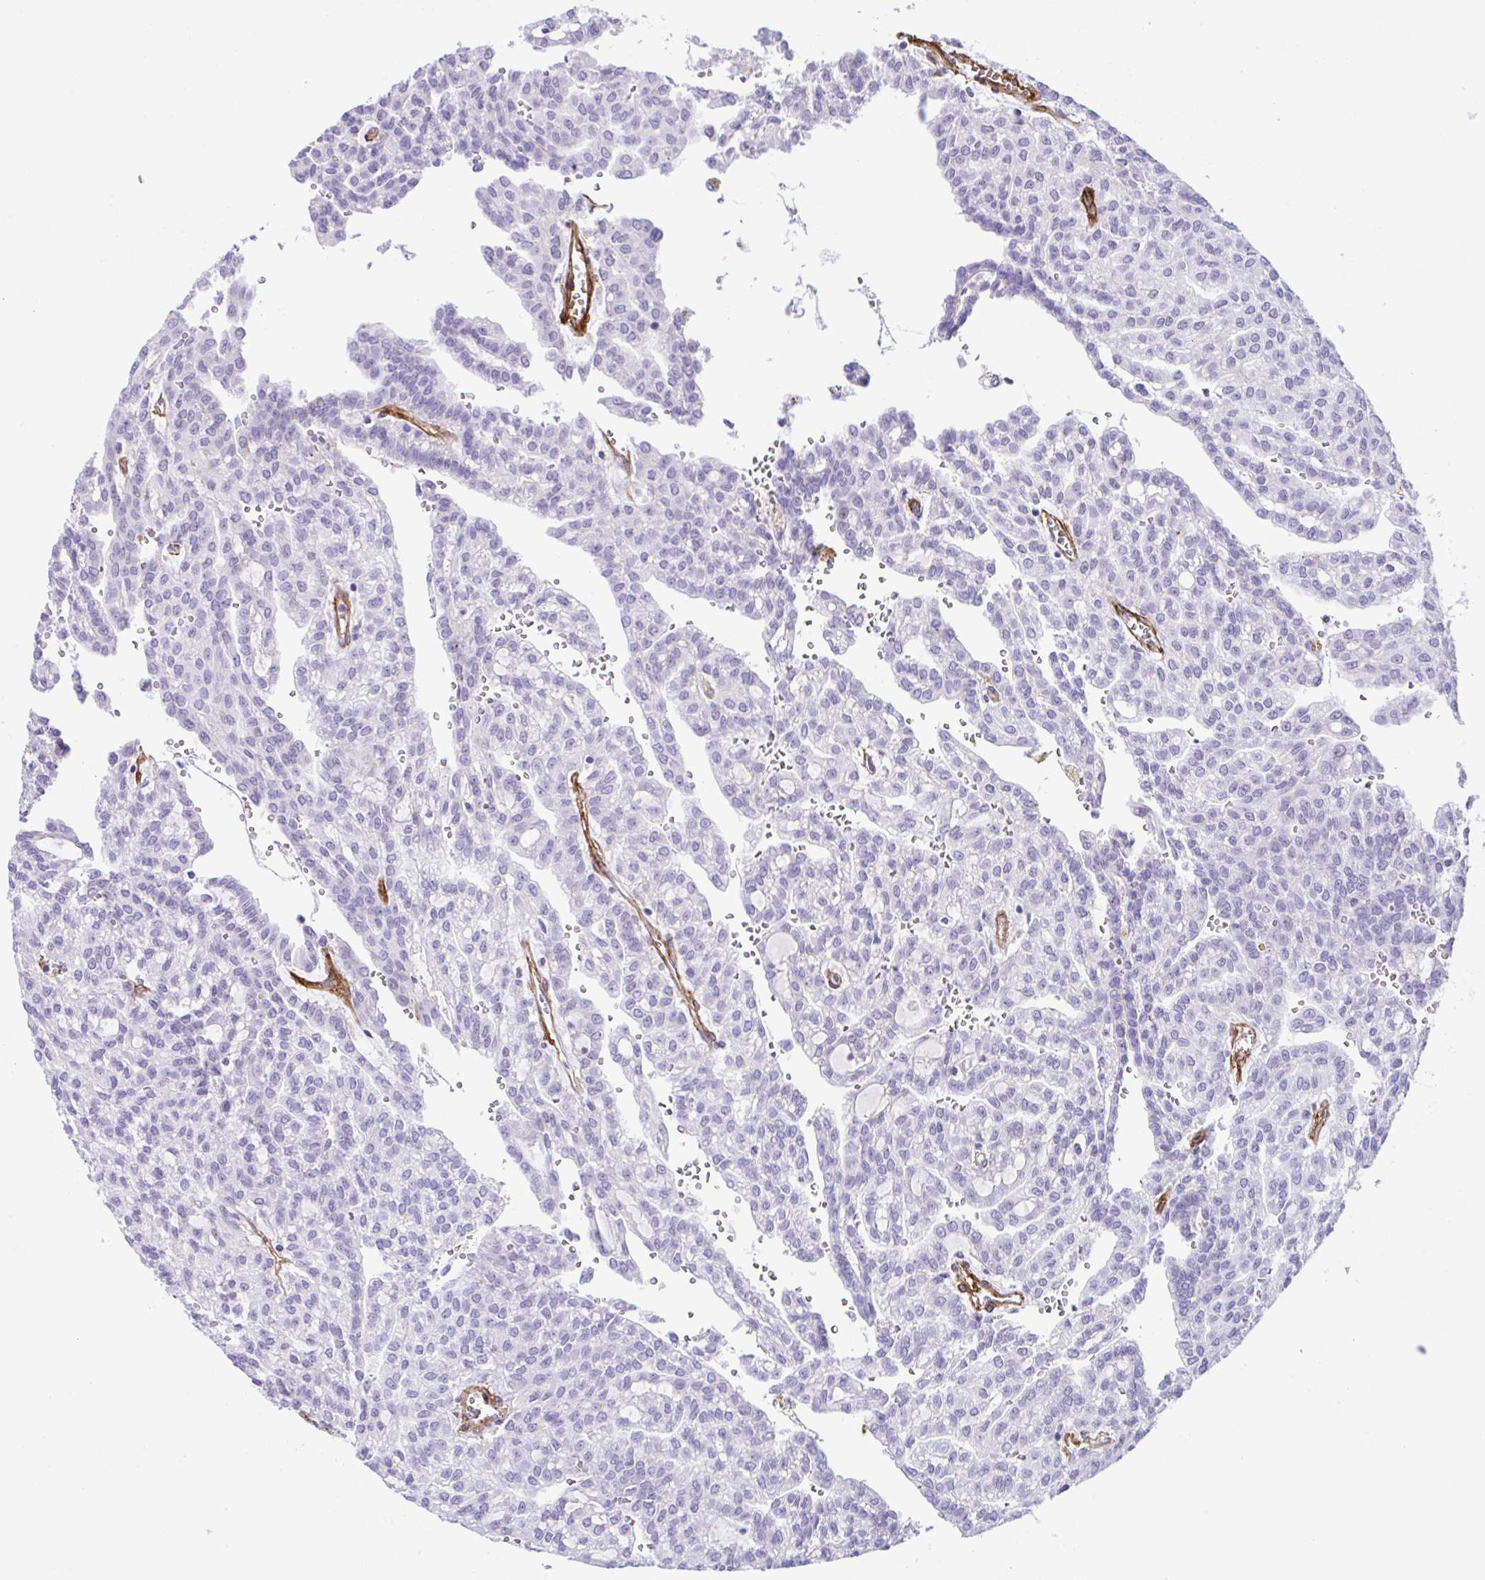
{"staining": {"intensity": "negative", "quantity": "none", "location": "none"}, "tissue": "renal cancer", "cell_type": "Tumor cells", "image_type": "cancer", "snomed": [{"axis": "morphology", "description": "Adenocarcinoma, NOS"}, {"axis": "topography", "description": "Kidney"}], "caption": "A histopathology image of human renal cancer is negative for staining in tumor cells.", "gene": "FBXO34", "patient": {"sex": "male", "age": 63}}